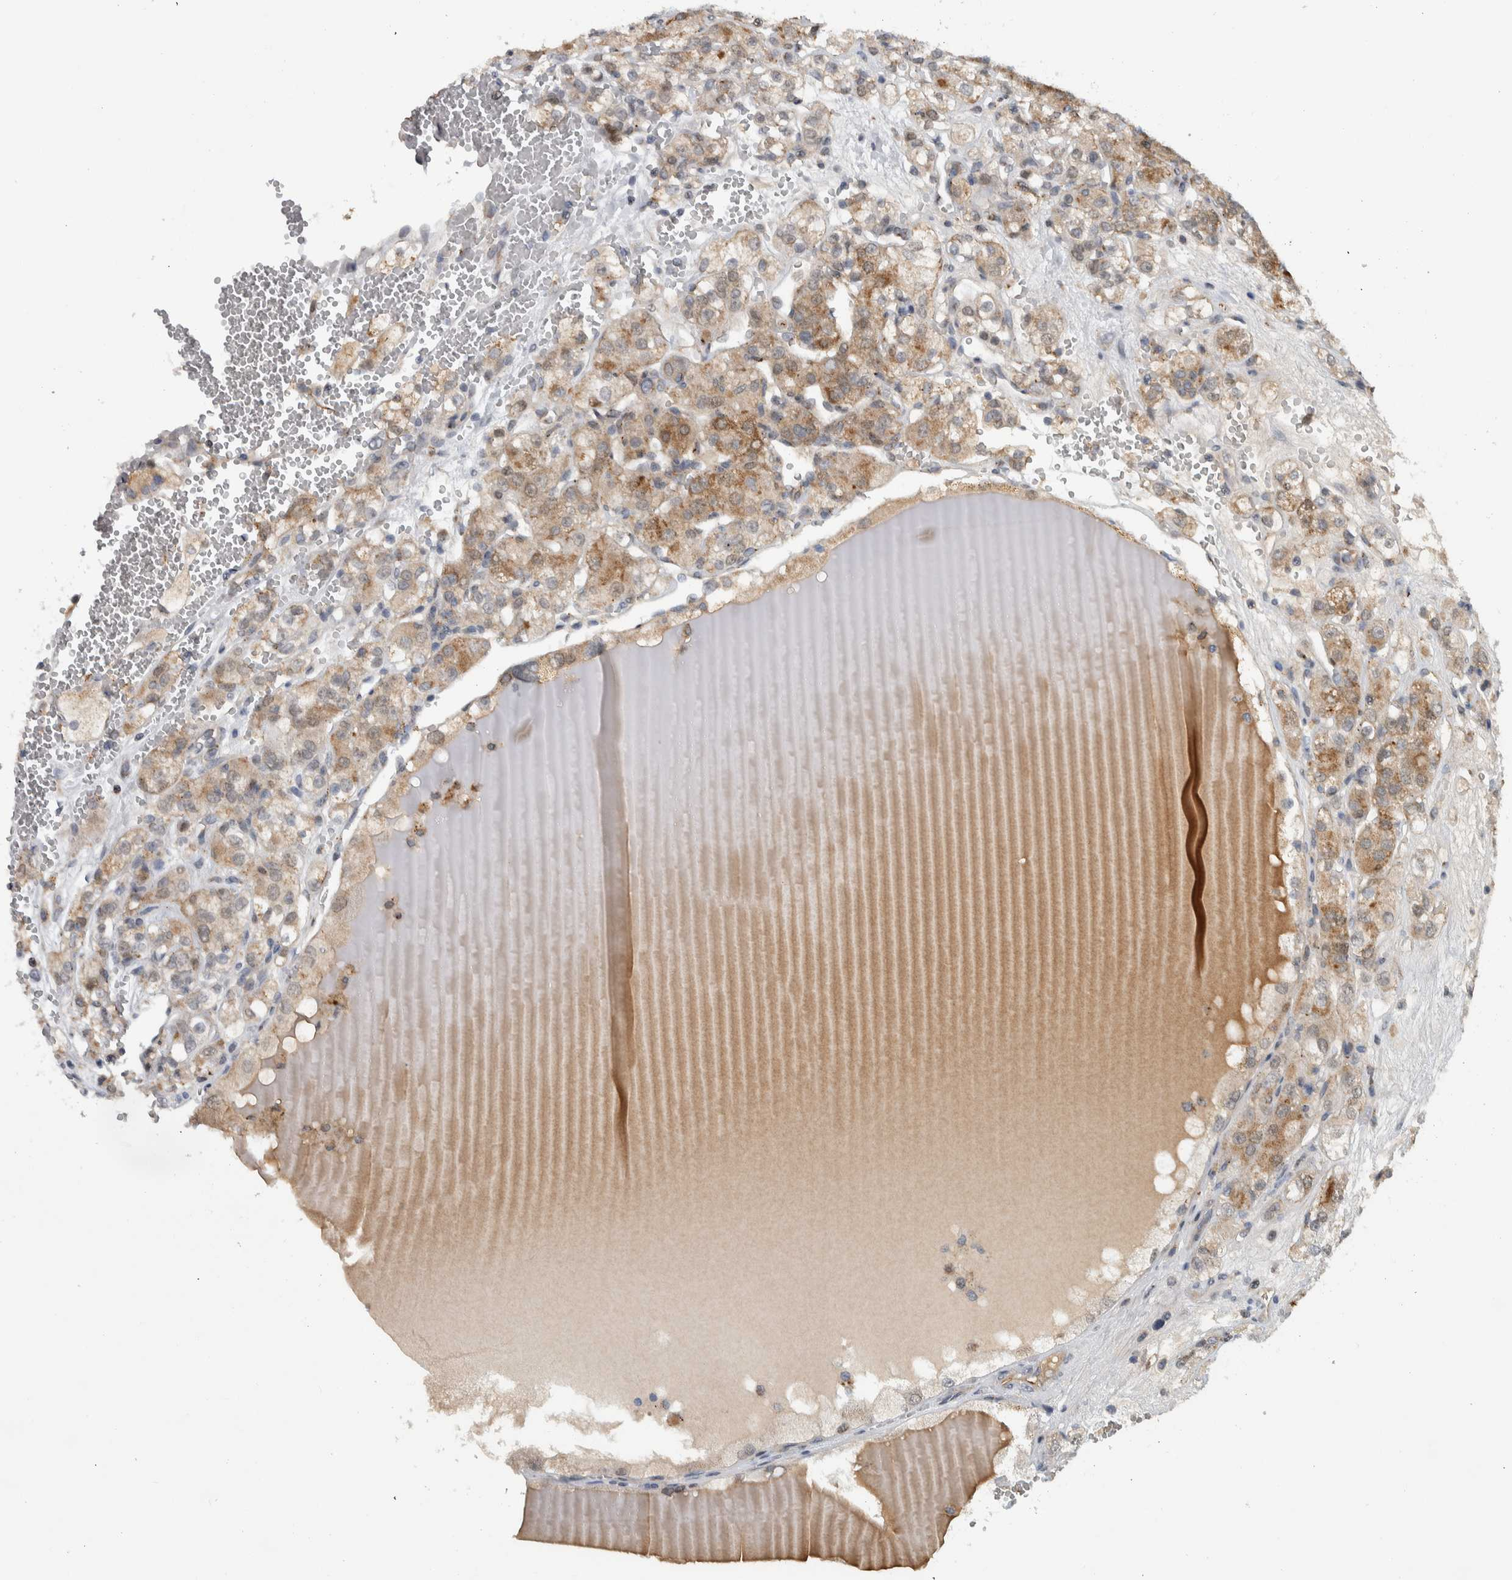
{"staining": {"intensity": "weak", "quantity": ">75%", "location": "cytoplasmic/membranous"}, "tissue": "renal cancer", "cell_type": "Tumor cells", "image_type": "cancer", "snomed": [{"axis": "morphology", "description": "Normal tissue, NOS"}, {"axis": "morphology", "description": "Adenocarcinoma, NOS"}, {"axis": "topography", "description": "Kidney"}], "caption": "This is a histology image of immunohistochemistry (IHC) staining of renal cancer, which shows weak positivity in the cytoplasmic/membranous of tumor cells.", "gene": "MSL1", "patient": {"sex": "male", "age": 61}}